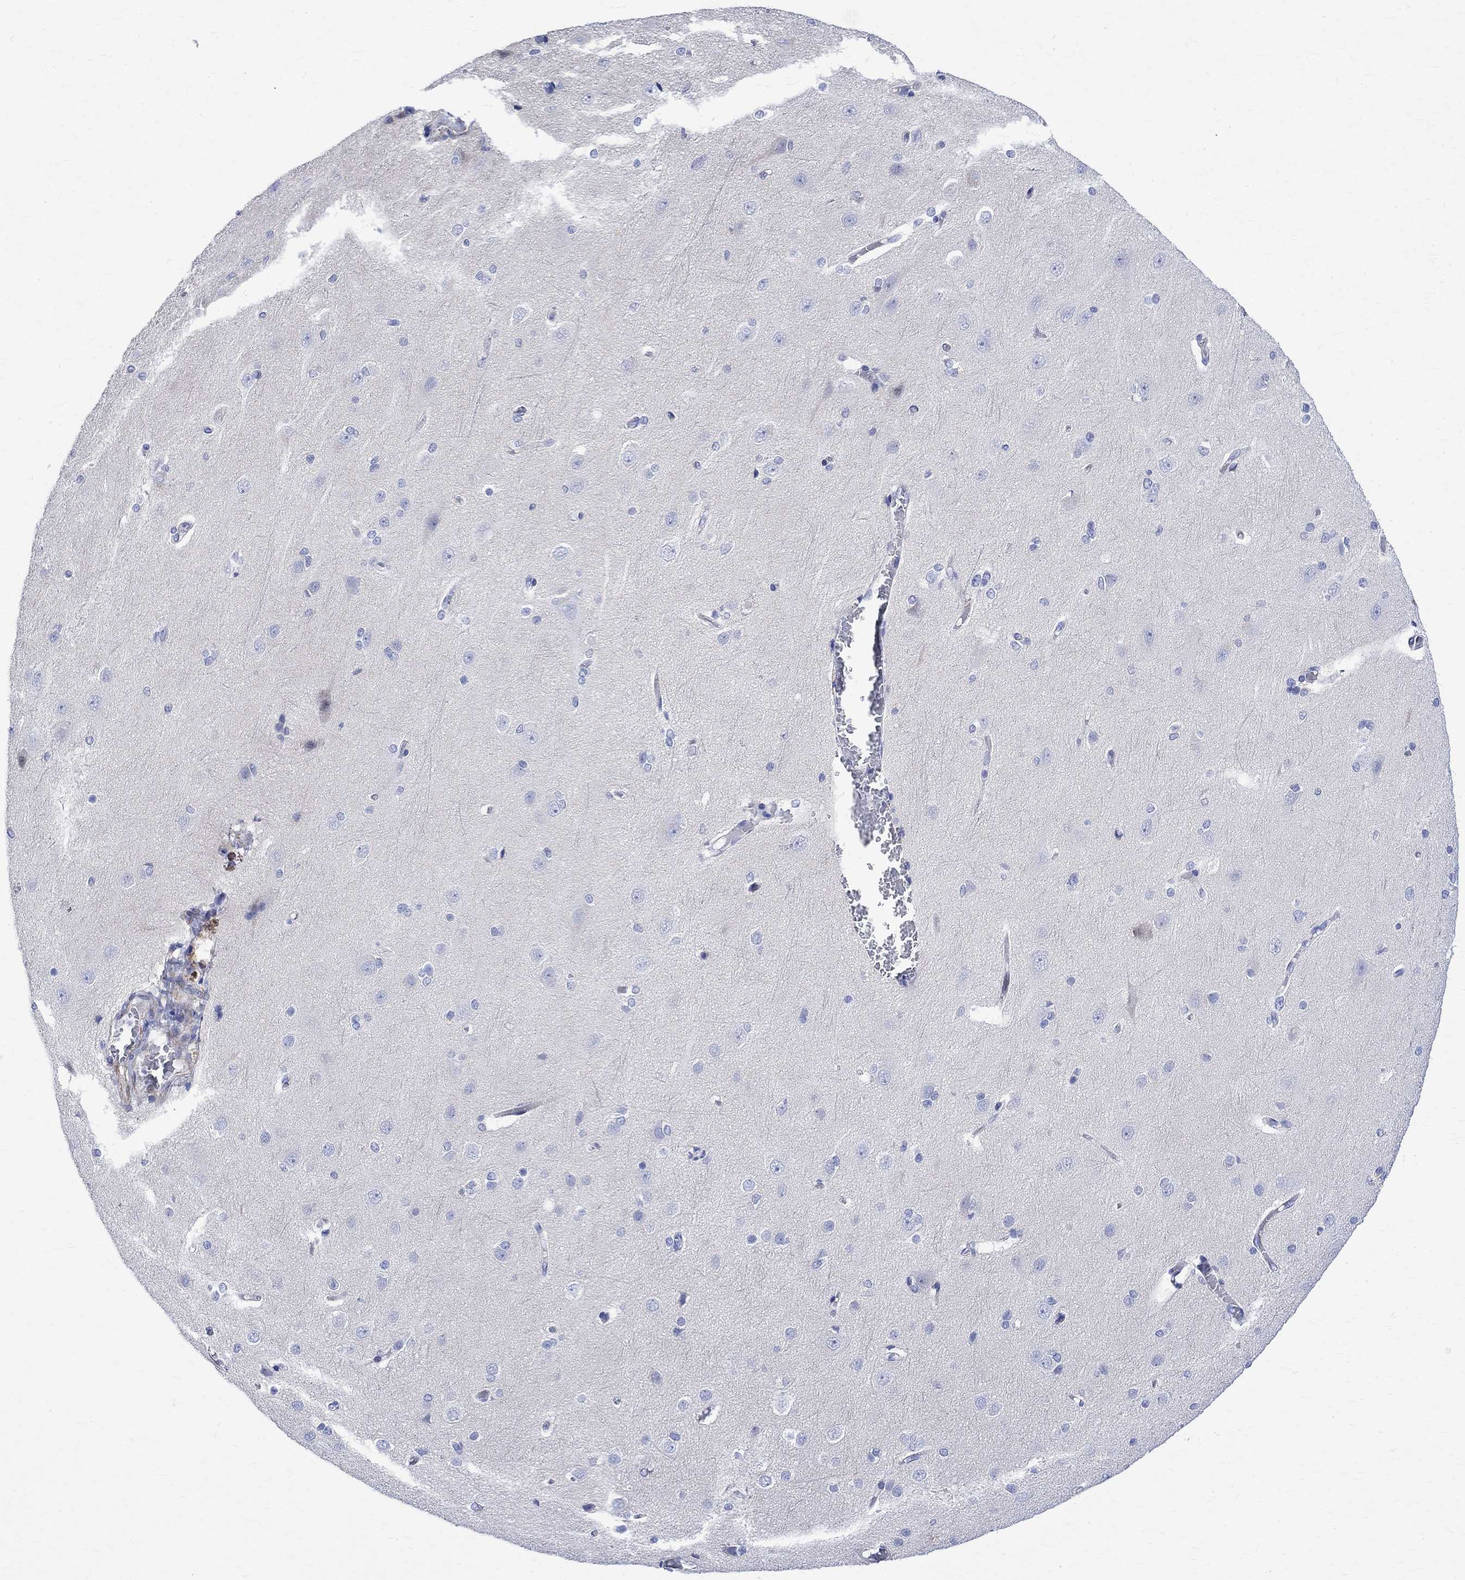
{"staining": {"intensity": "negative", "quantity": "none", "location": "none"}, "tissue": "cerebral cortex", "cell_type": "Endothelial cells", "image_type": "normal", "snomed": [{"axis": "morphology", "description": "Normal tissue, NOS"}, {"axis": "topography", "description": "Cerebral cortex"}], "caption": "This histopathology image is of normal cerebral cortex stained with immunohistochemistry to label a protein in brown with the nuclei are counter-stained blue. There is no staining in endothelial cells. (DAB IHC, high magnification).", "gene": "PARVB", "patient": {"sex": "male", "age": 37}}